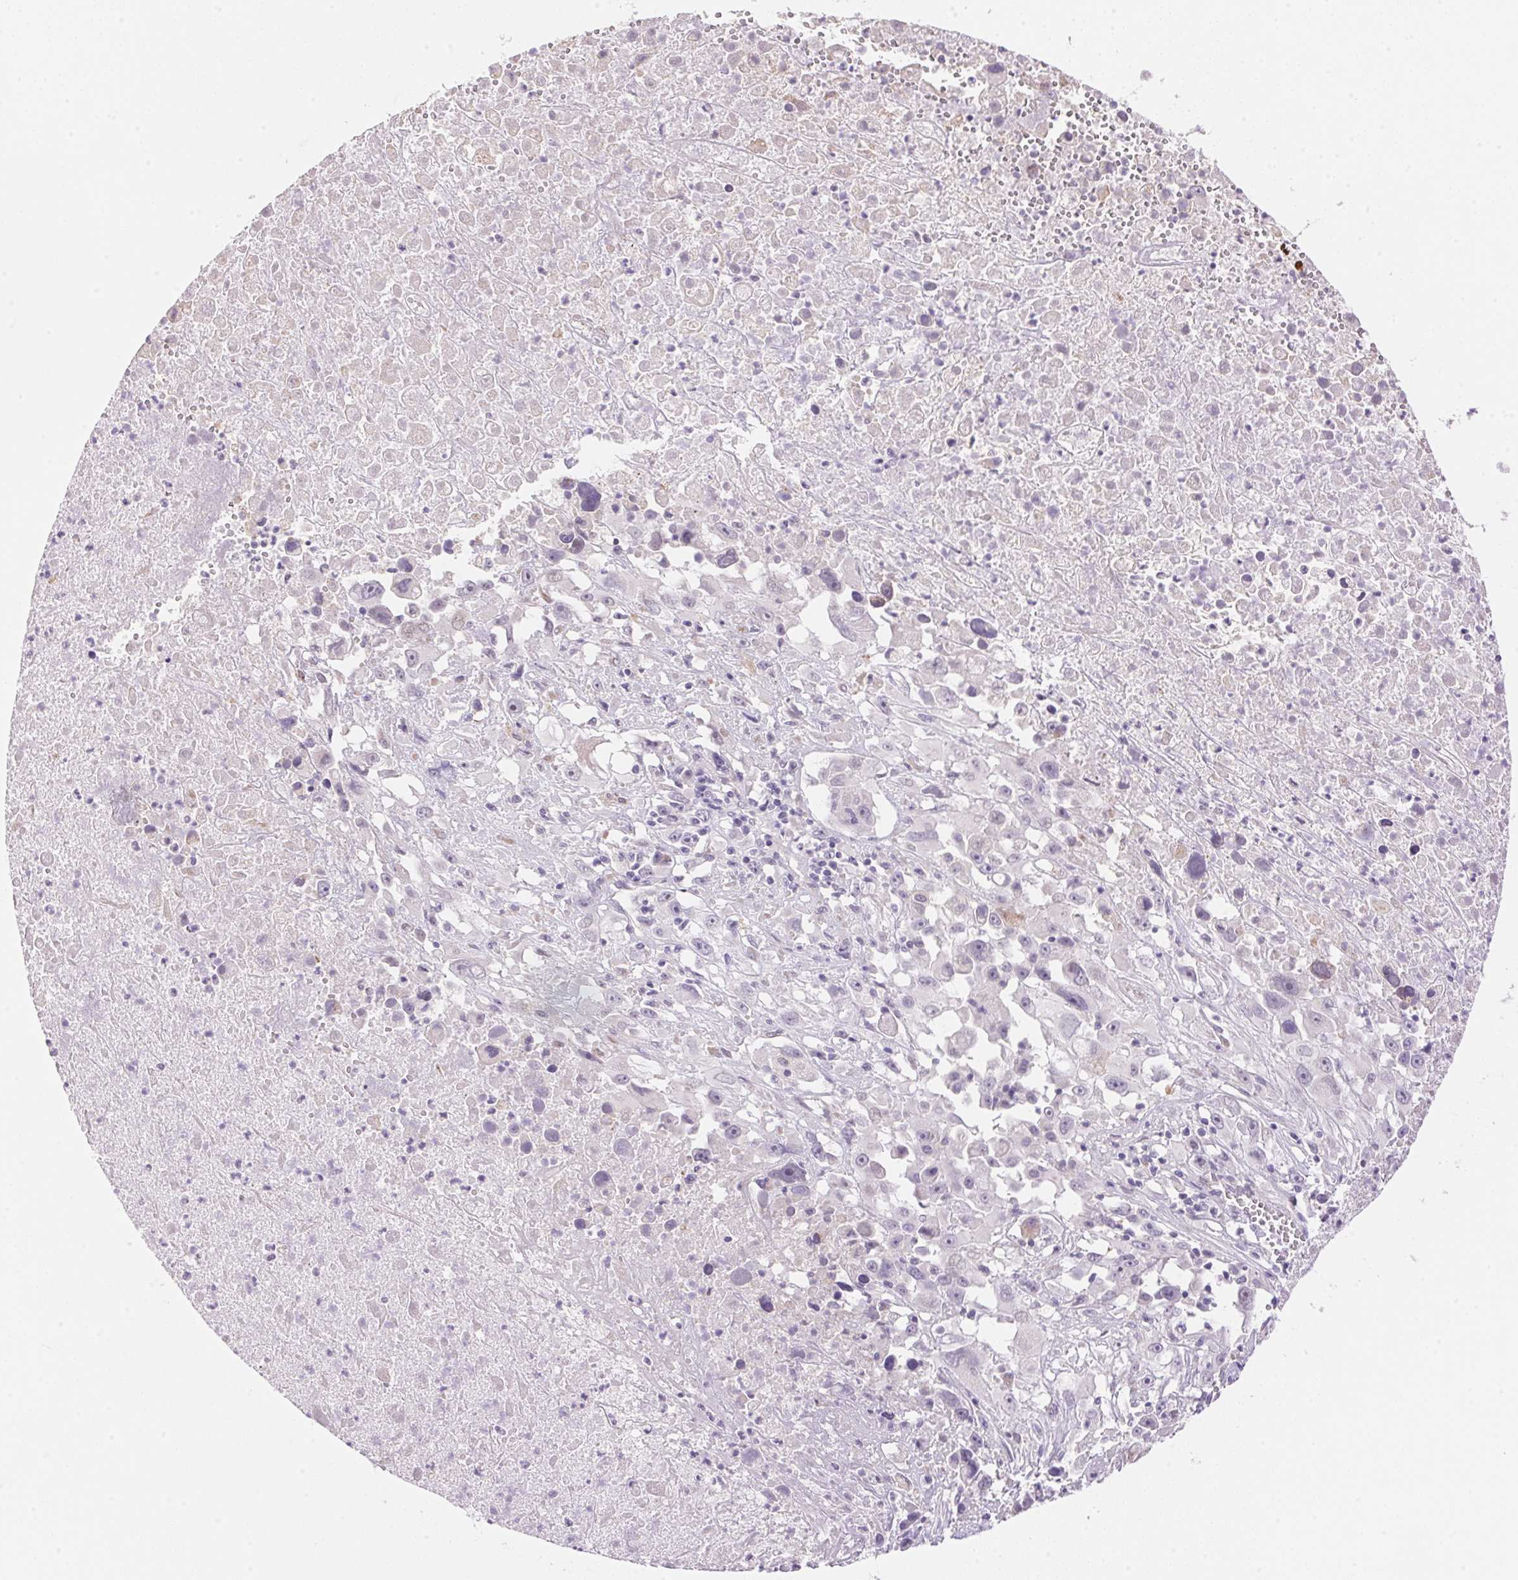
{"staining": {"intensity": "negative", "quantity": "none", "location": "none"}, "tissue": "melanoma", "cell_type": "Tumor cells", "image_type": "cancer", "snomed": [{"axis": "morphology", "description": "Malignant melanoma, Metastatic site"}, {"axis": "topography", "description": "Soft tissue"}], "caption": "Tumor cells show no significant staining in malignant melanoma (metastatic site). (Stains: DAB immunohistochemistry (IHC) with hematoxylin counter stain, Microscopy: brightfield microscopy at high magnification).", "gene": "TEKT1", "patient": {"sex": "male", "age": 50}}